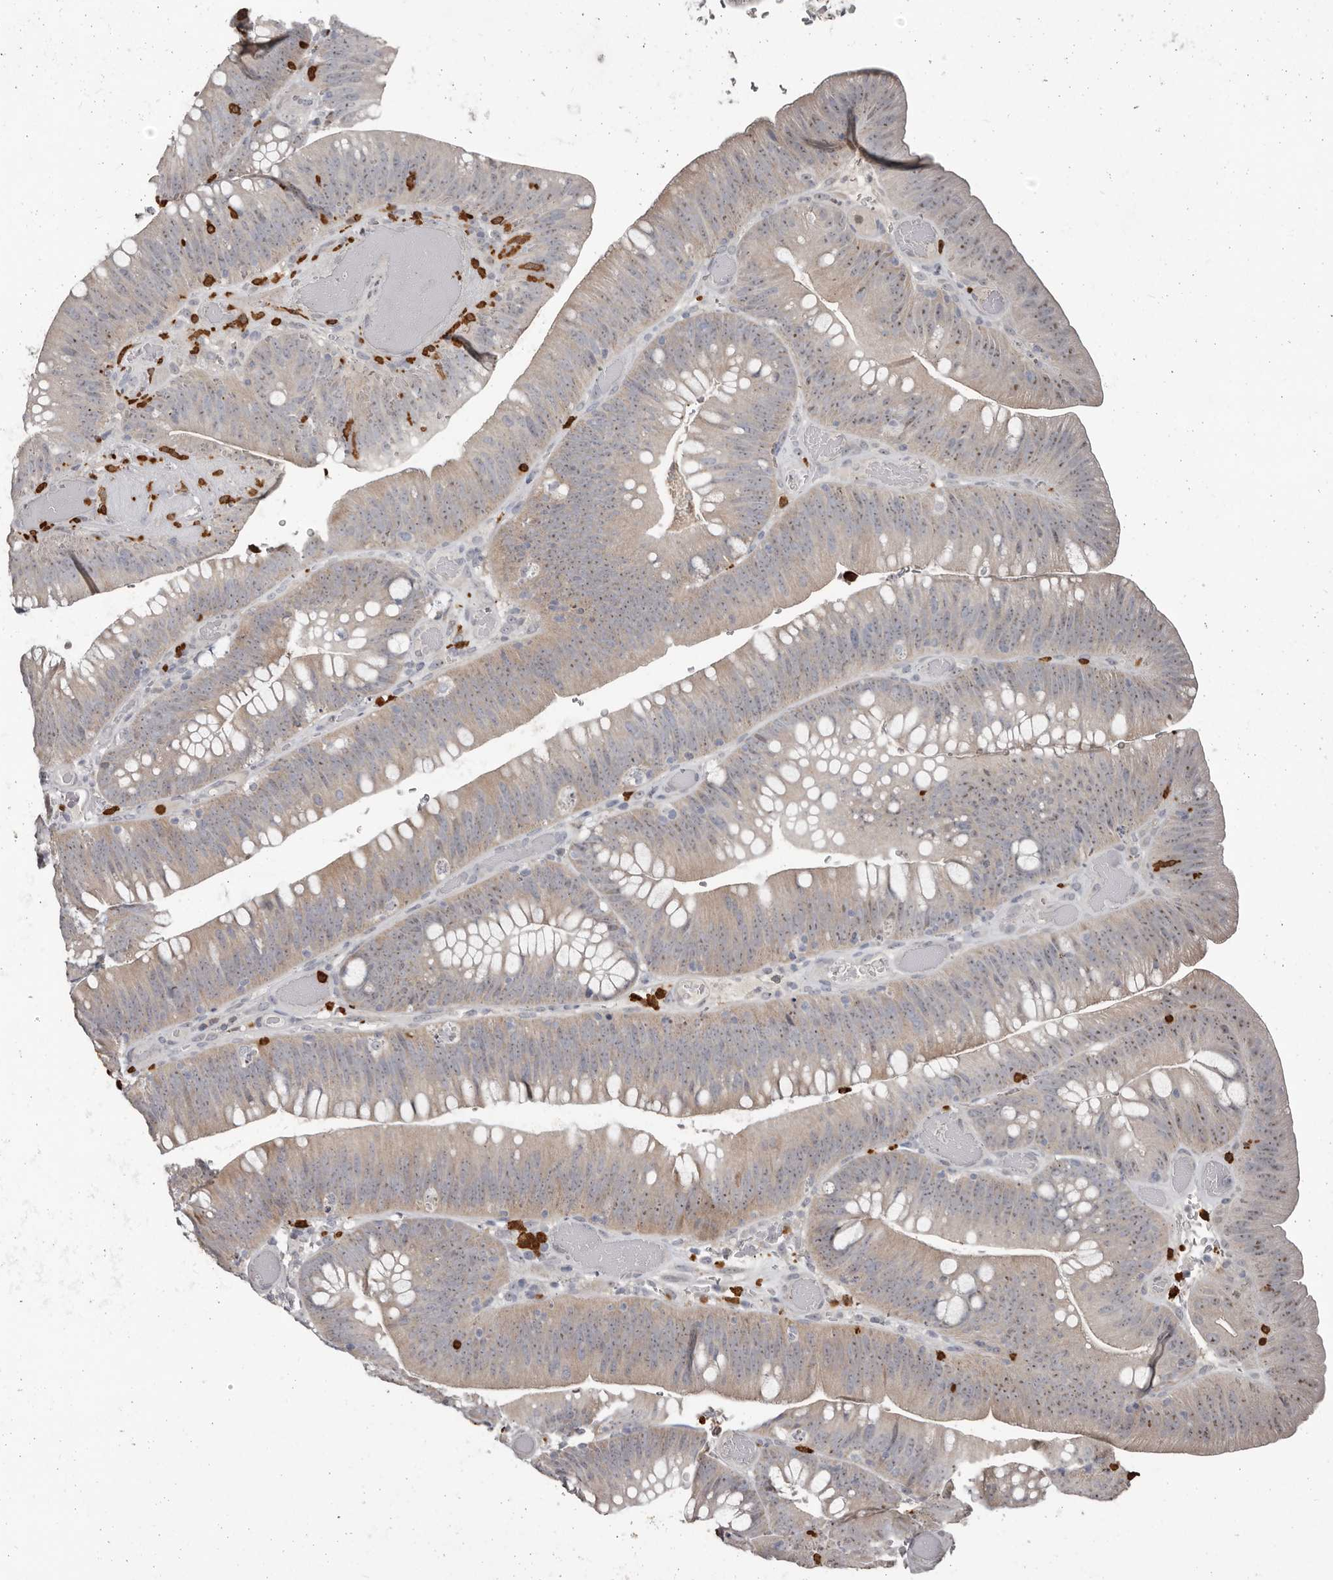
{"staining": {"intensity": "weak", "quantity": "25%-75%", "location": "cytoplasmic/membranous,nuclear"}, "tissue": "colorectal cancer", "cell_type": "Tumor cells", "image_type": "cancer", "snomed": [{"axis": "morphology", "description": "Normal tissue, NOS"}, {"axis": "topography", "description": "Colon"}], "caption": "IHC of human colorectal cancer displays low levels of weak cytoplasmic/membranous and nuclear positivity in approximately 25%-75% of tumor cells.", "gene": "GPR157", "patient": {"sex": "female", "age": 82}}